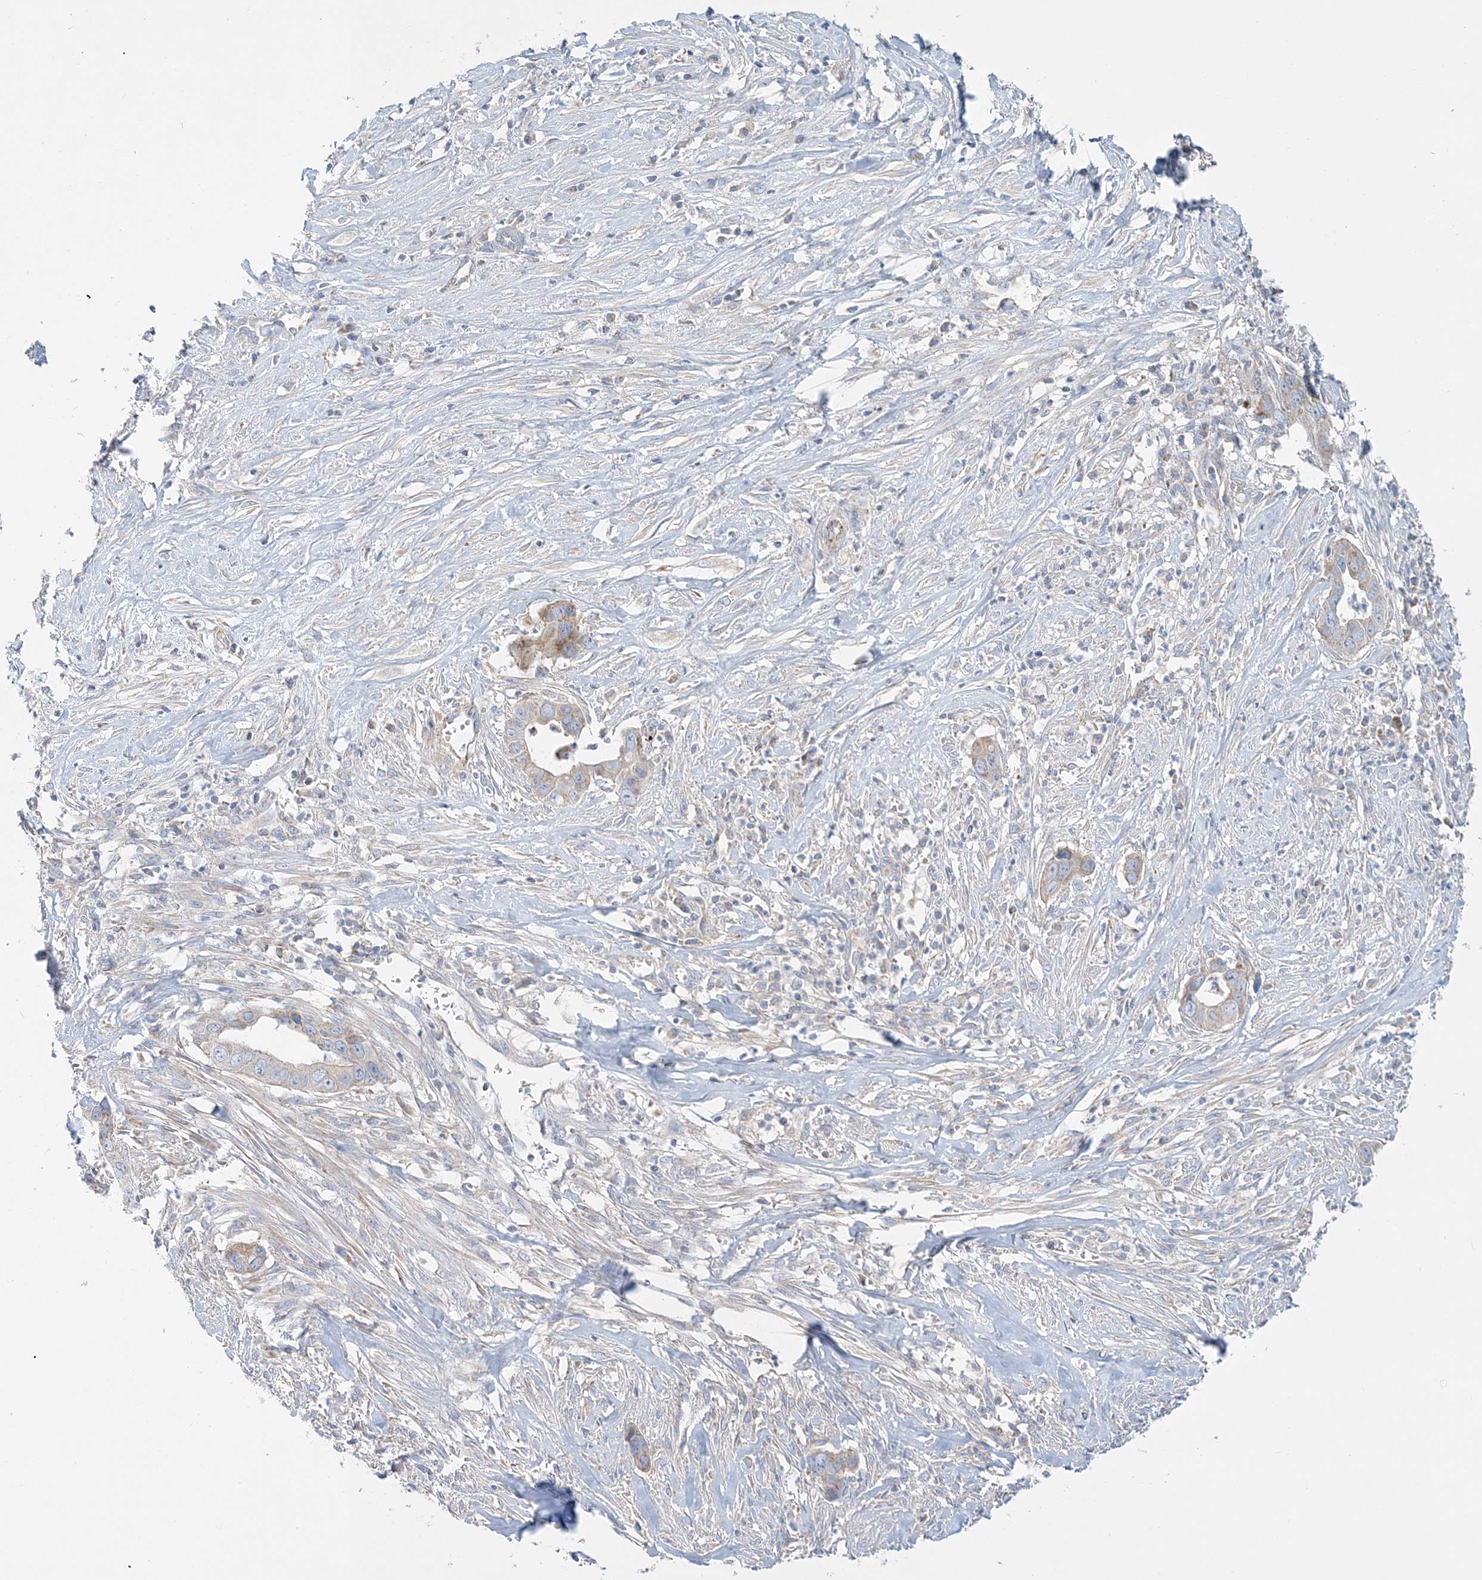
{"staining": {"intensity": "moderate", "quantity": "<25%", "location": "cytoplasmic/membranous"}, "tissue": "liver cancer", "cell_type": "Tumor cells", "image_type": "cancer", "snomed": [{"axis": "morphology", "description": "Cholangiocarcinoma"}, {"axis": "topography", "description": "Liver"}], "caption": "This is an image of IHC staining of liver cancer, which shows moderate expression in the cytoplasmic/membranous of tumor cells.", "gene": "TBC1D14", "patient": {"sex": "female", "age": 79}}